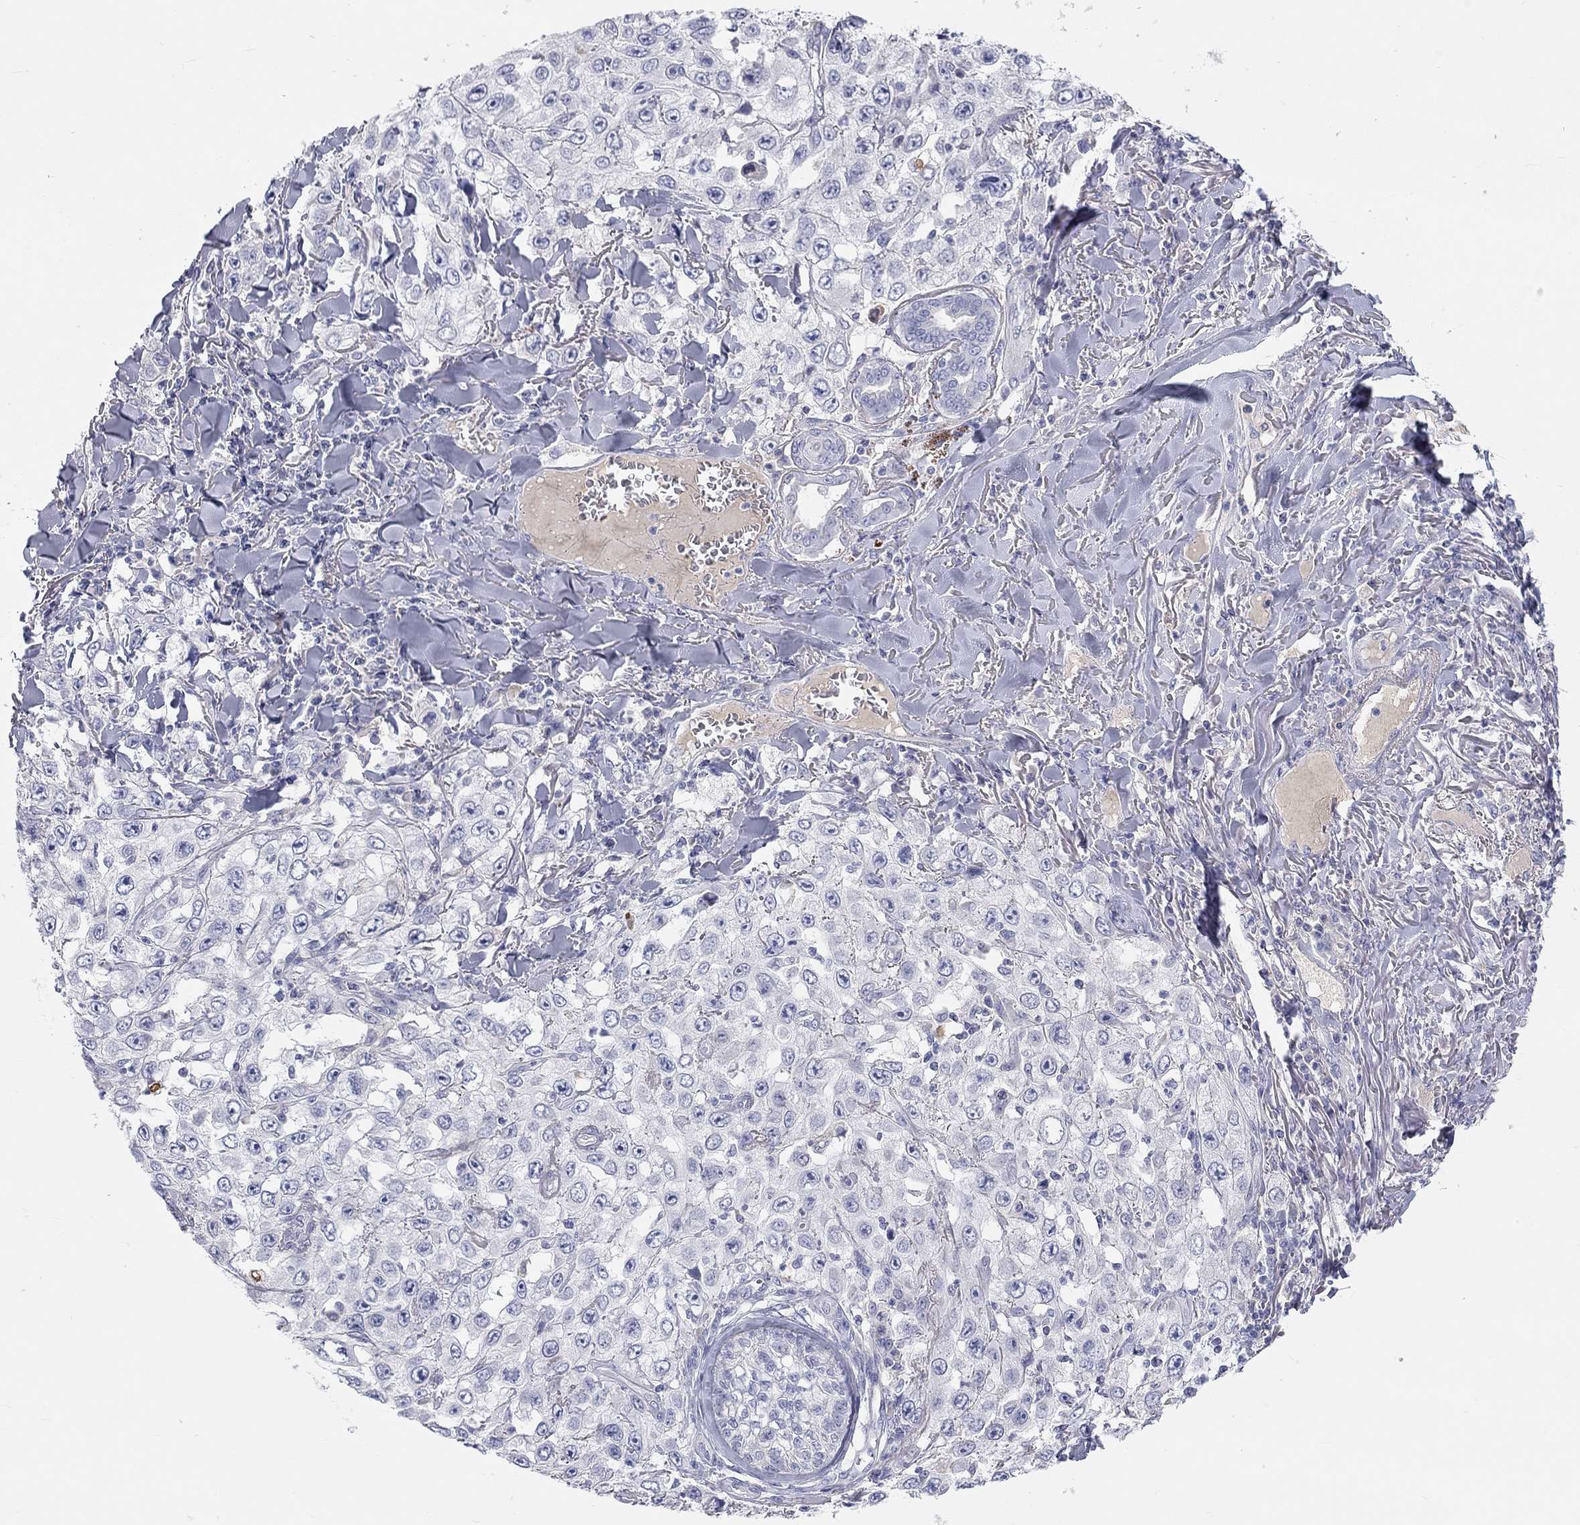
{"staining": {"intensity": "negative", "quantity": "none", "location": "none"}, "tissue": "skin cancer", "cell_type": "Tumor cells", "image_type": "cancer", "snomed": [{"axis": "morphology", "description": "Squamous cell carcinoma, NOS"}, {"axis": "topography", "description": "Skin"}], "caption": "High power microscopy photomicrograph of an immunohistochemistry micrograph of skin squamous cell carcinoma, revealing no significant expression in tumor cells. (DAB (3,3'-diaminobenzidine) immunohistochemistry (IHC), high magnification).", "gene": "ST7L", "patient": {"sex": "male", "age": 82}}